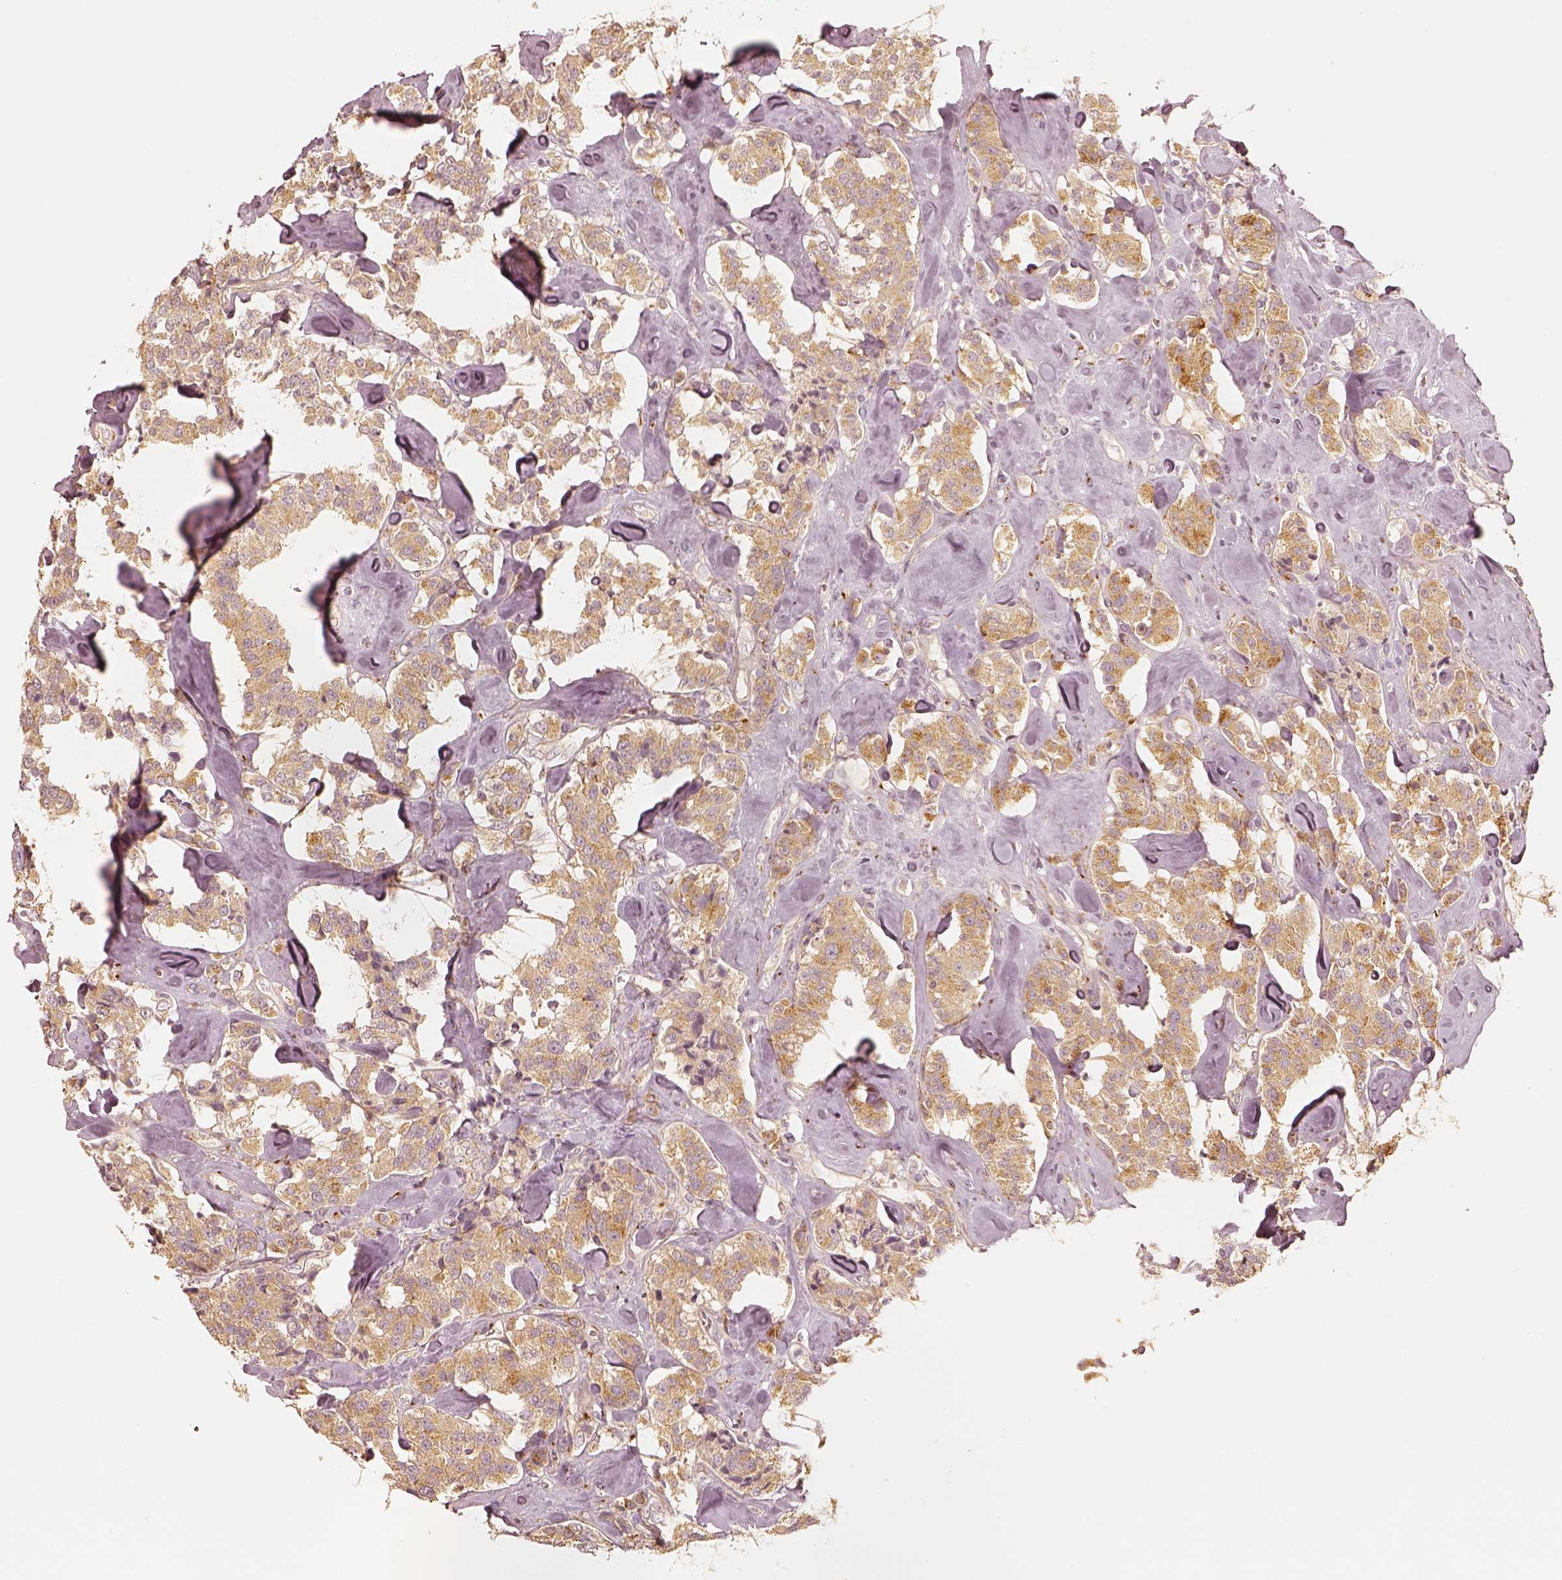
{"staining": {"intensity": "weak", "quantity": ">75%", "location": "cytoplasmic/membranous"}, "tissue": "carcinoid", "cell_type": "Tumor cells", "image_type": "cancer", "snomed": [{"axis": "morphology", "description": "Carcinoid, malignant, NOS"}, {"axis": "topography", "description": "Pancreas"}], "caption": "Immunohistochemical staining of human malignant carcinoid displays low levels of weak cytoplasmic/membranous protein positivity in about >75% of tumor cells.", "gene": "GORASP2", "patient": {"sex": "male", "age": 41}}